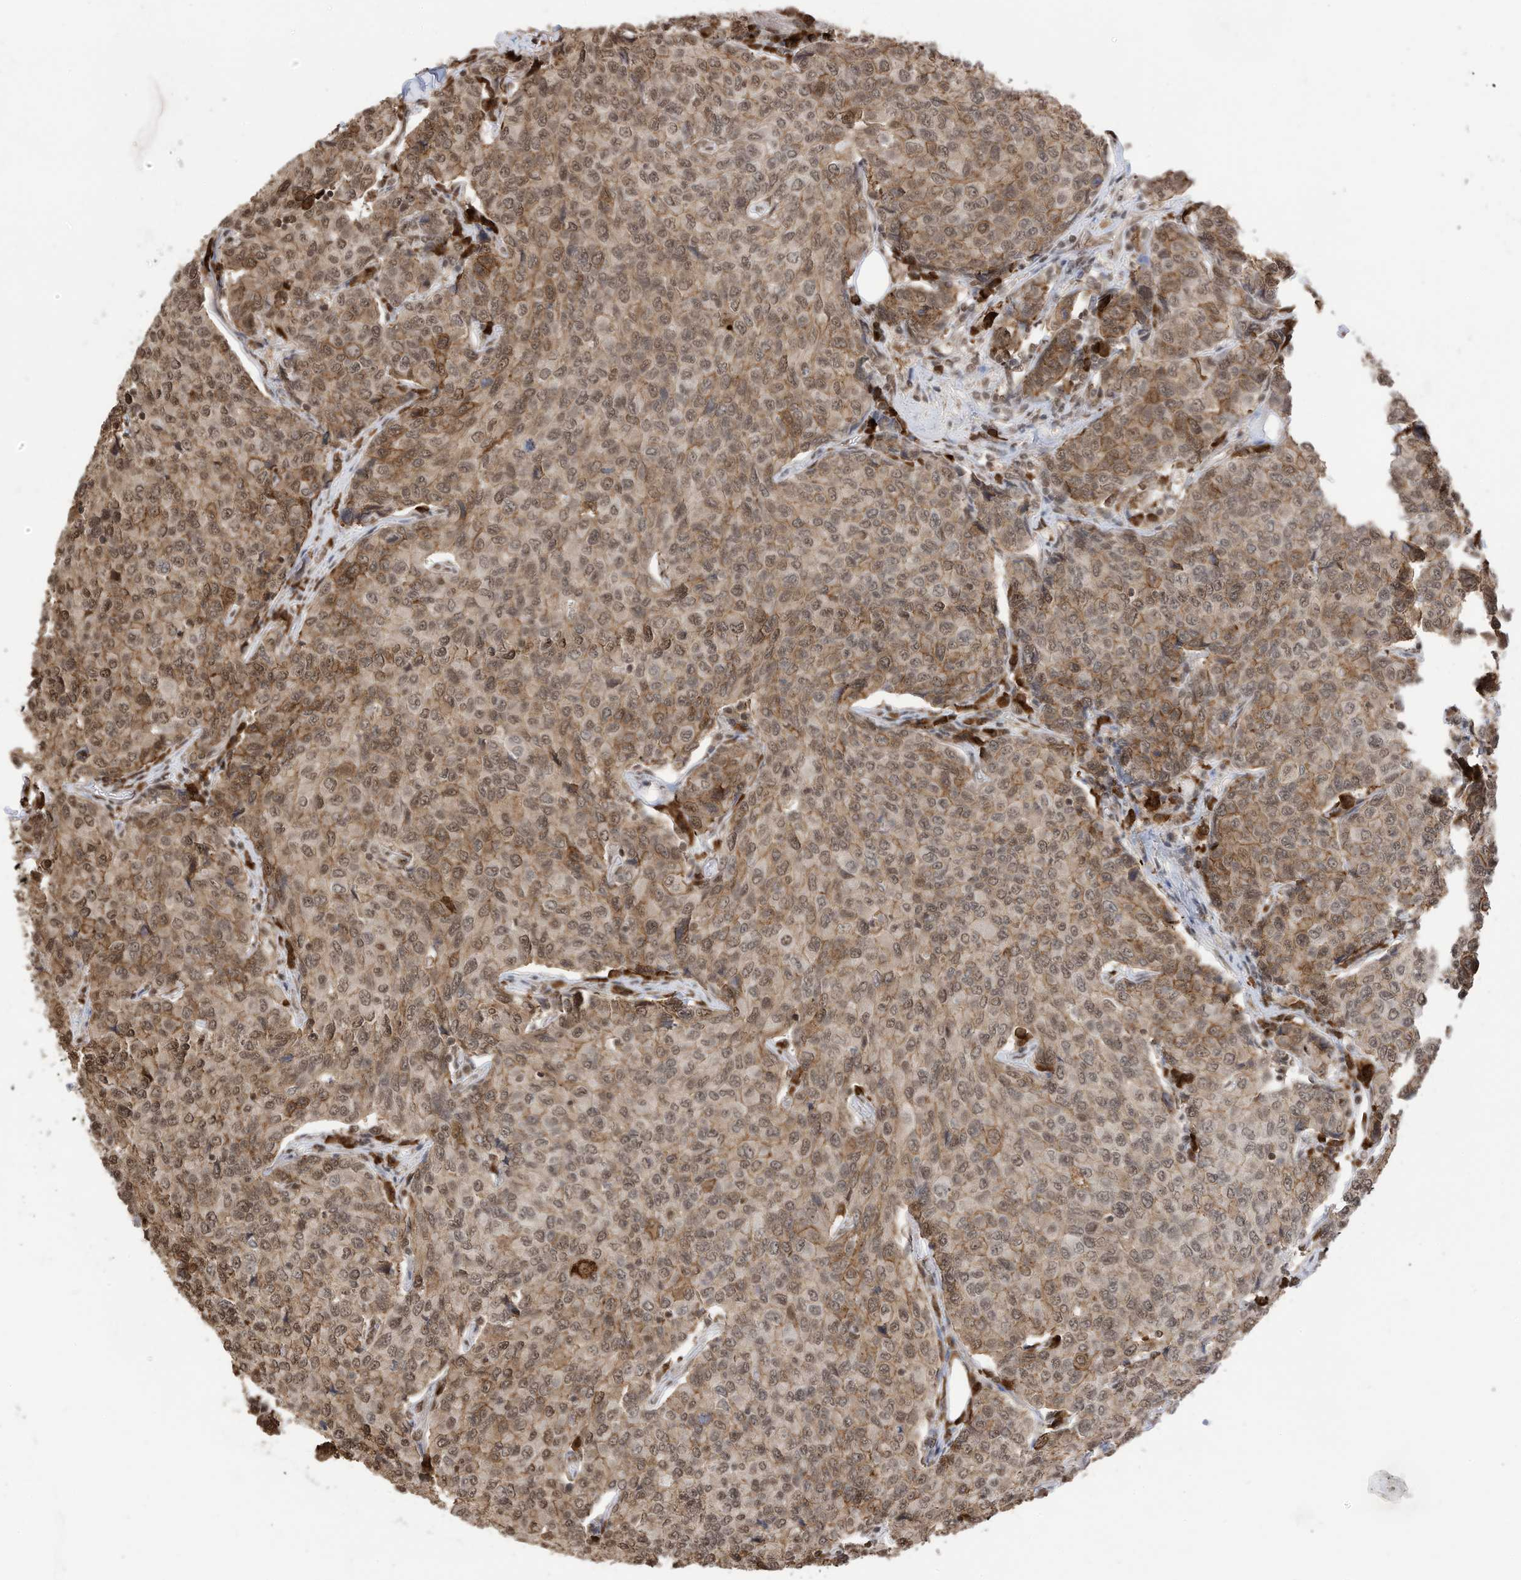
{"staining": {"intensity": "moderate", "quantity": ">75%", "location": "cytoplasmic/membranous,nuclear"}, "tissue": "breast cancer", "cell_type": "Tumor cells", "image_type": "cancer", "snomed": [{"axis": "morphology", "description": "Duct carcinoma"}, {"axis": "topography", "description": "Breast"}], "caption": "Protein expression analysis of breast cancer exhibits moderate cytoplasmic/membranous and nuclear positivity in about >75% of tumor cells. The protein is shown in brown color, while the nuclei are stained blue.", "gene": "ZNF195", "patient": {"sex": "female", "age": 55}}